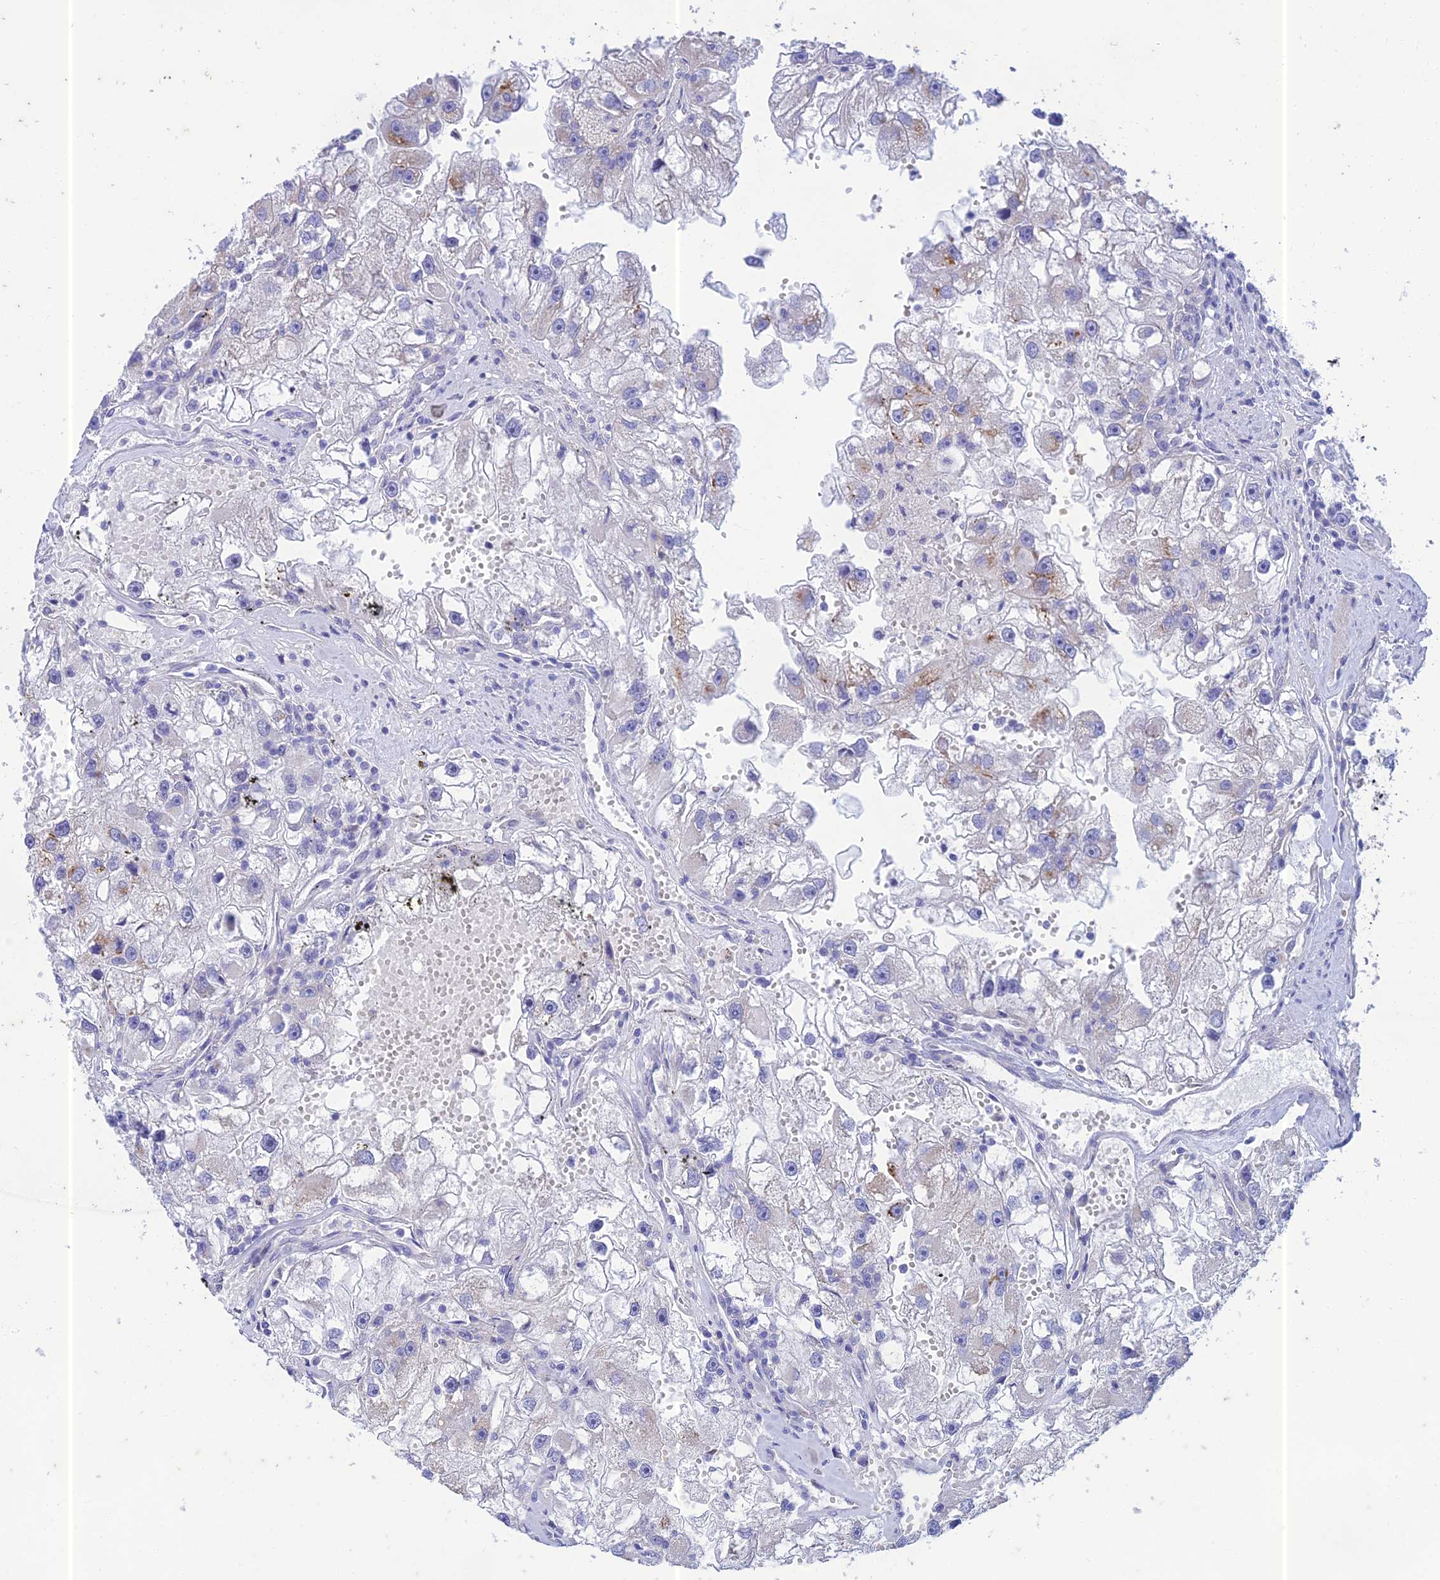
{"staining": {"intensity": "moderate", "quantity": "<25%", "location": "cytoplasmic/membranous"}, "tissue": "renal cancer", "cell_type": "Tumor cells", "image_type": "cancer", "snomed": [{"axis": "morphology", "description": "Adenocarcinoma, NOS"}, {"axis": "topography", "description": "Kidney"}], "caption": "IHC staining of renal adenocarcinoma, which reveals low levels of moderate cytoplasmic/membranous expression in about <25% of tumor cells indicating moderate cytoplasmic/membranous protein expression. The staining was performed using DAB (3,3'-diaminobenzidine) (brown) for protein detection and nuclei were counterstained in hematoxylin (blue).", "gene": "PTCD2", "patient": {"sex": "male", "age": 63}}